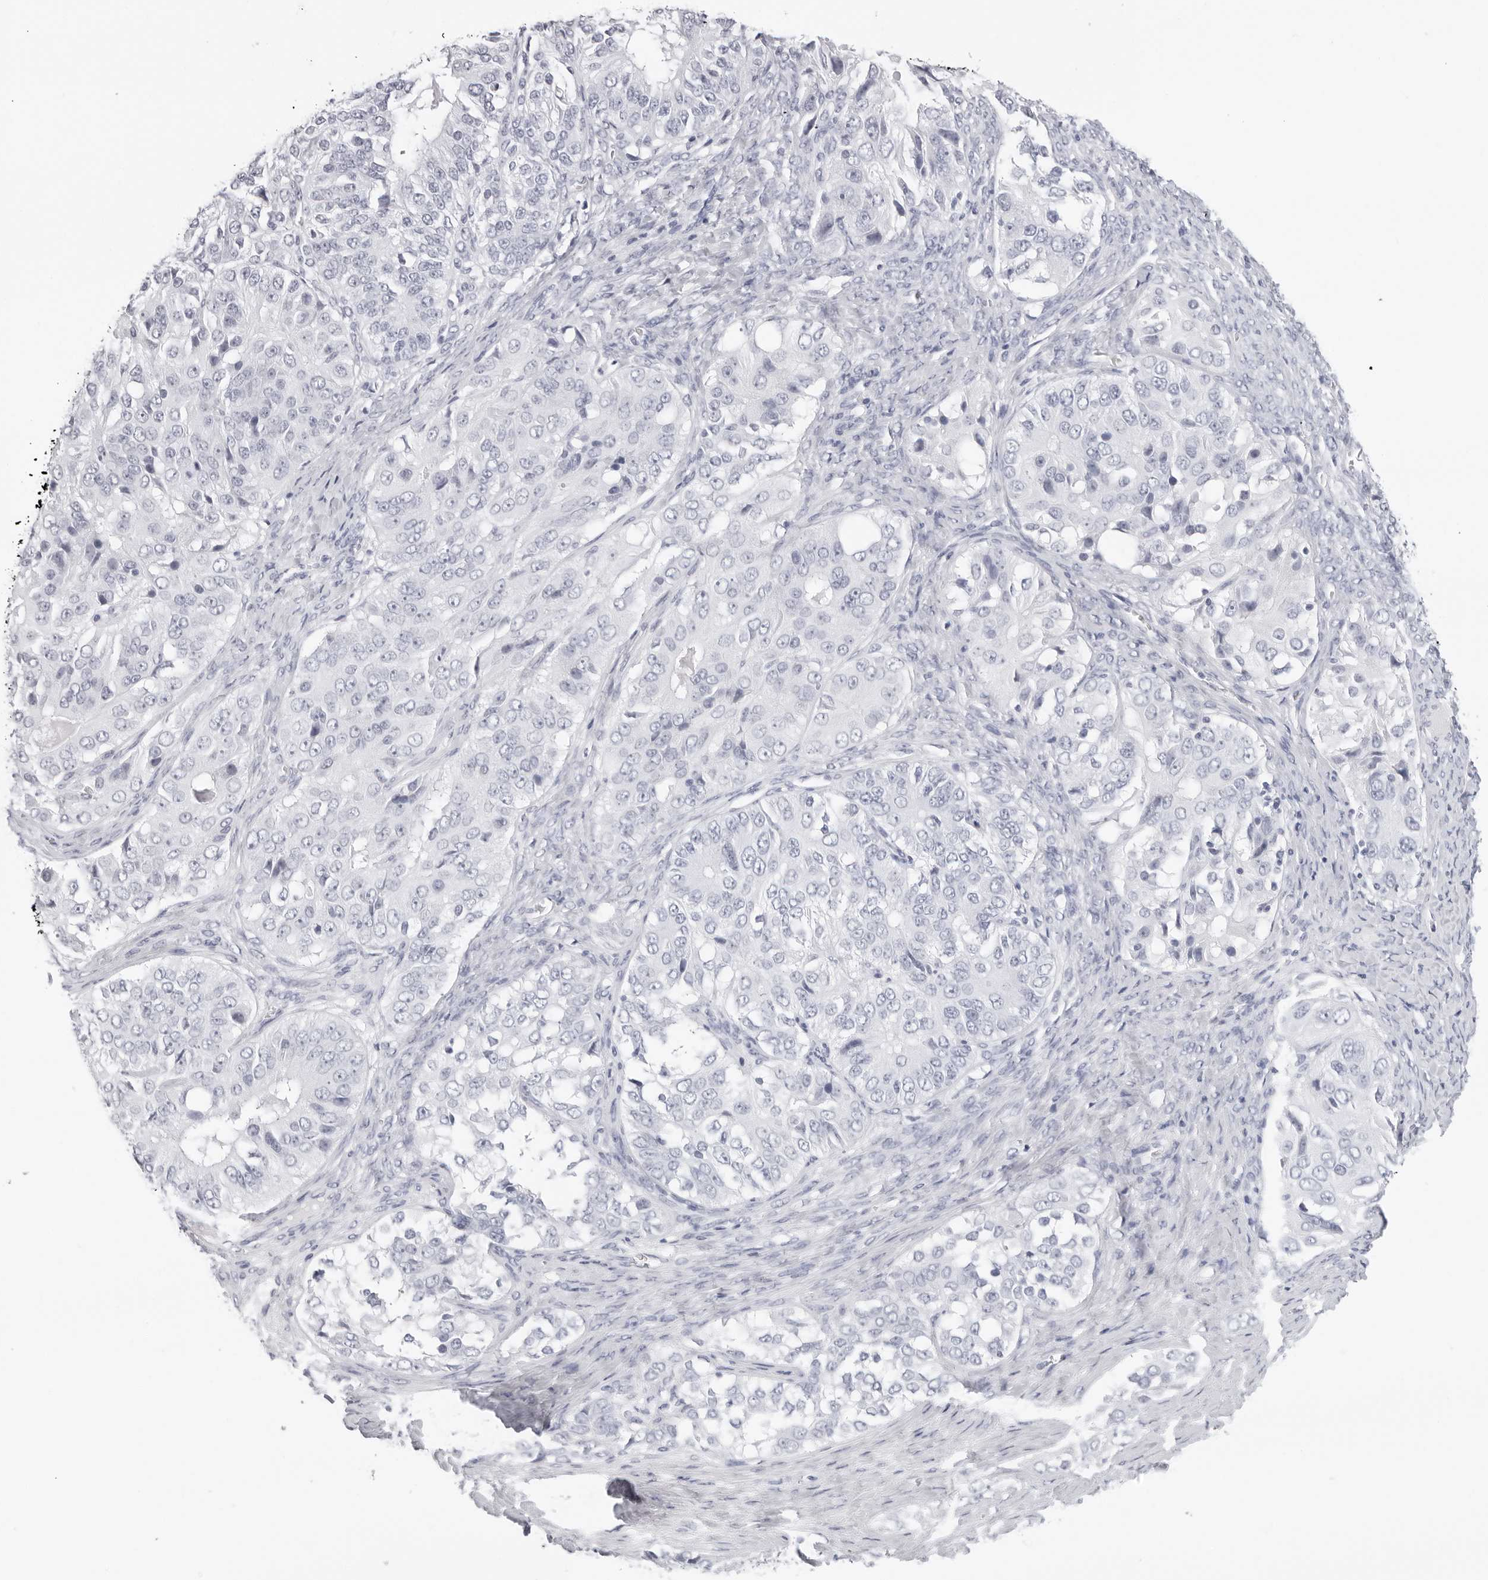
{"staining": {"intensity": "negative", "quantity": "none", "location": "none"}, "tissue": "ovarian cancer", "cell_type": "Tumor cells", "image_type": "cancer", "snomed": [{"axis": "morphology", "description": "Carcinoma, endometroid"}, {"axis": "topography", "description": "Ovary"}], "caption": "Tumor cells are negative for brown protein staining in ovarian endometroid carcinoma.", "gene": "AGMAT", "patient": {"sex": "female", "age": 51}}